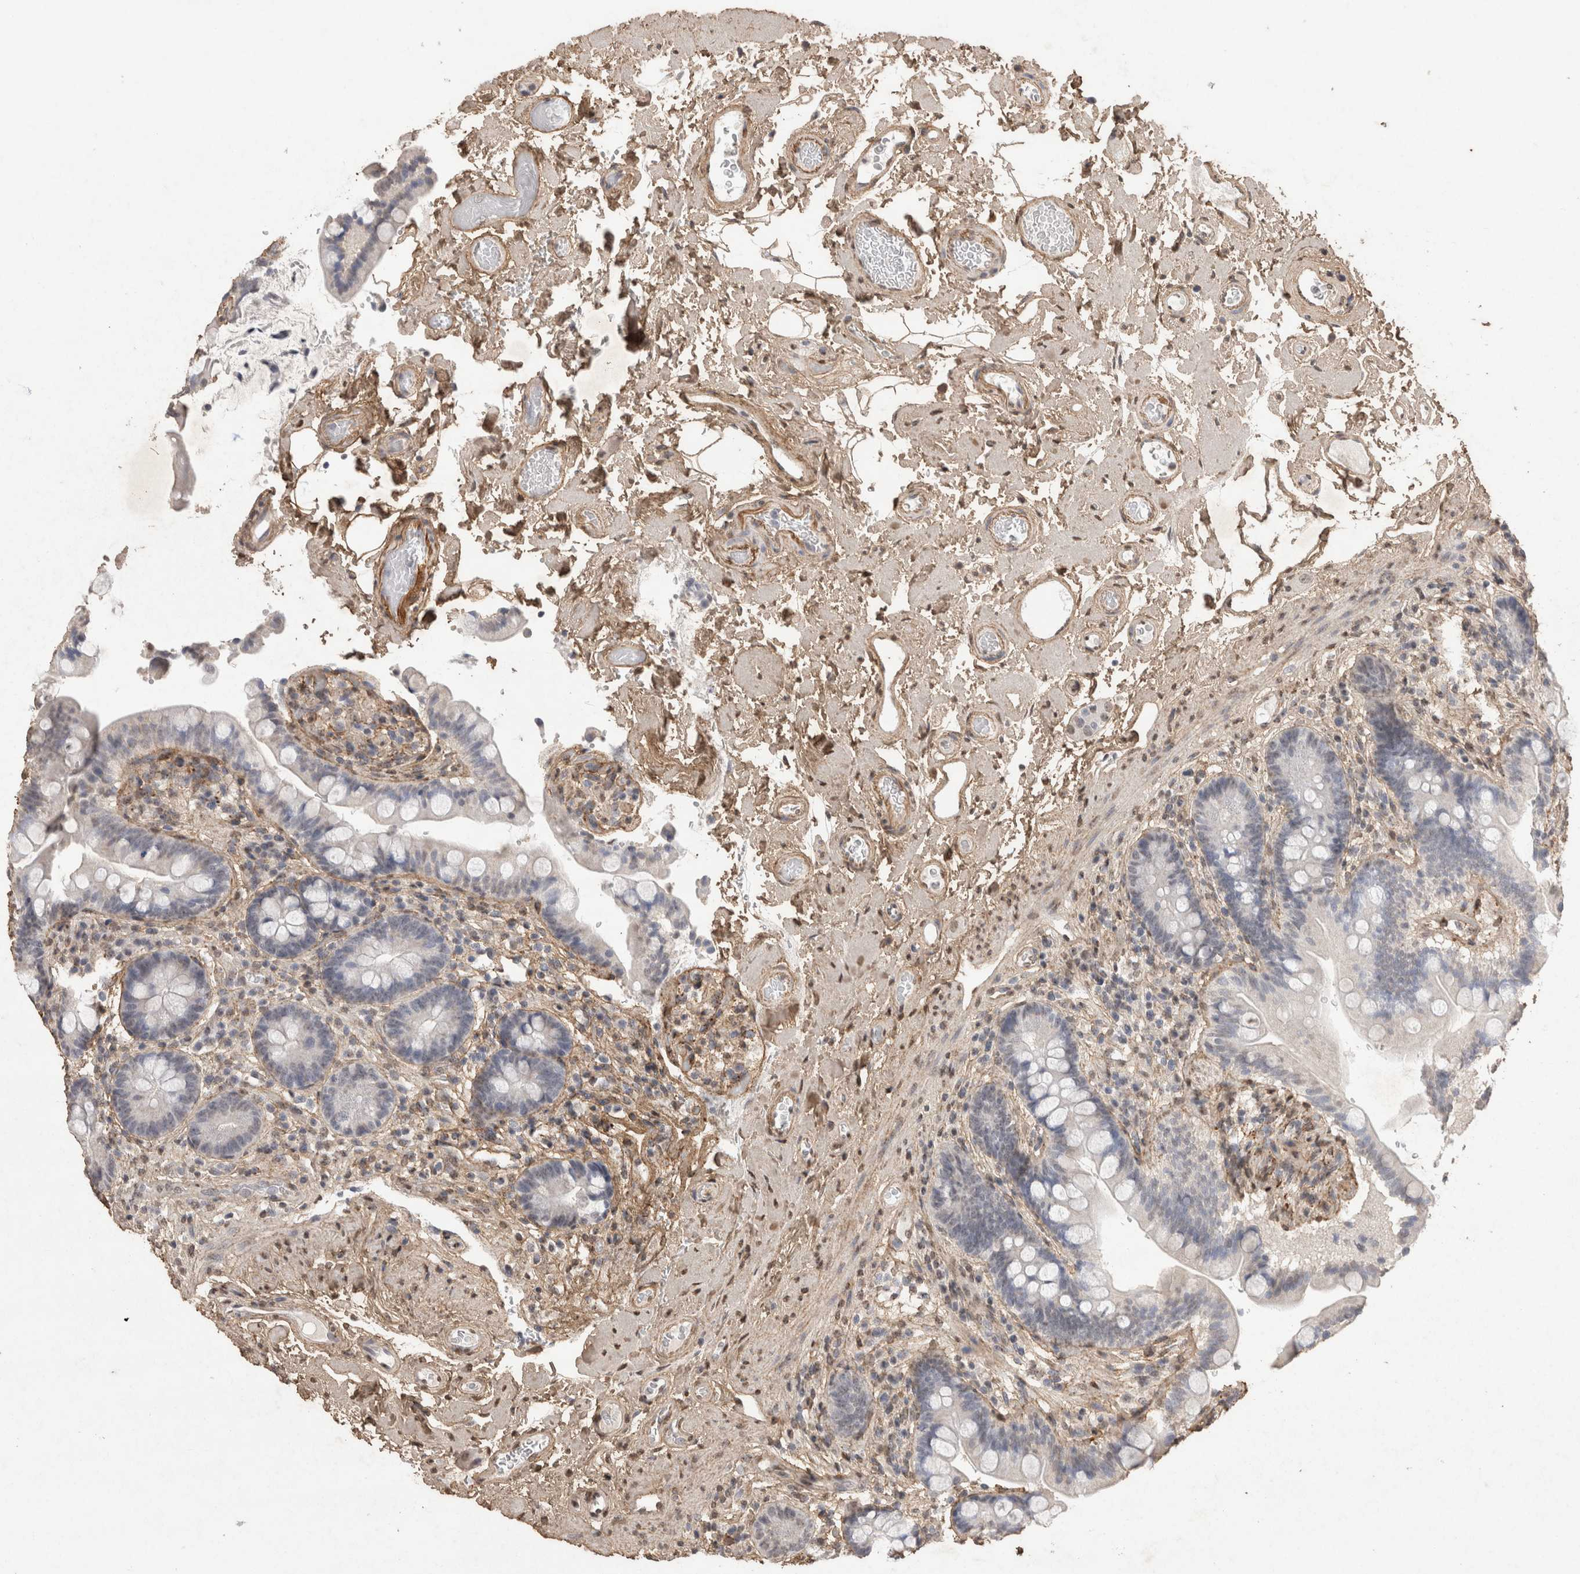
{"staining": {"intensity": "moderate", "quantity": ">75%", "location": "cytoplasmic/membranous"}, "tissue": "colon", "cell_type": "Endothelial cells", "image_type": "normal", "snomed": [{"axis": "morphology", "description": "Normal tissue, NOS"}, {"axis": "topography", "description": "Smooth muscle"}, {"axis": "topography", "description": "Colon"}], "caption": "The histopathology image demonstrates staining of normal colon, revealing moderate cytoplasmic/membranous protein staining (brown color) within endothelial cells.", "gene": "C1QTNF5", "patient": {"sex": "male", "age": 73}}